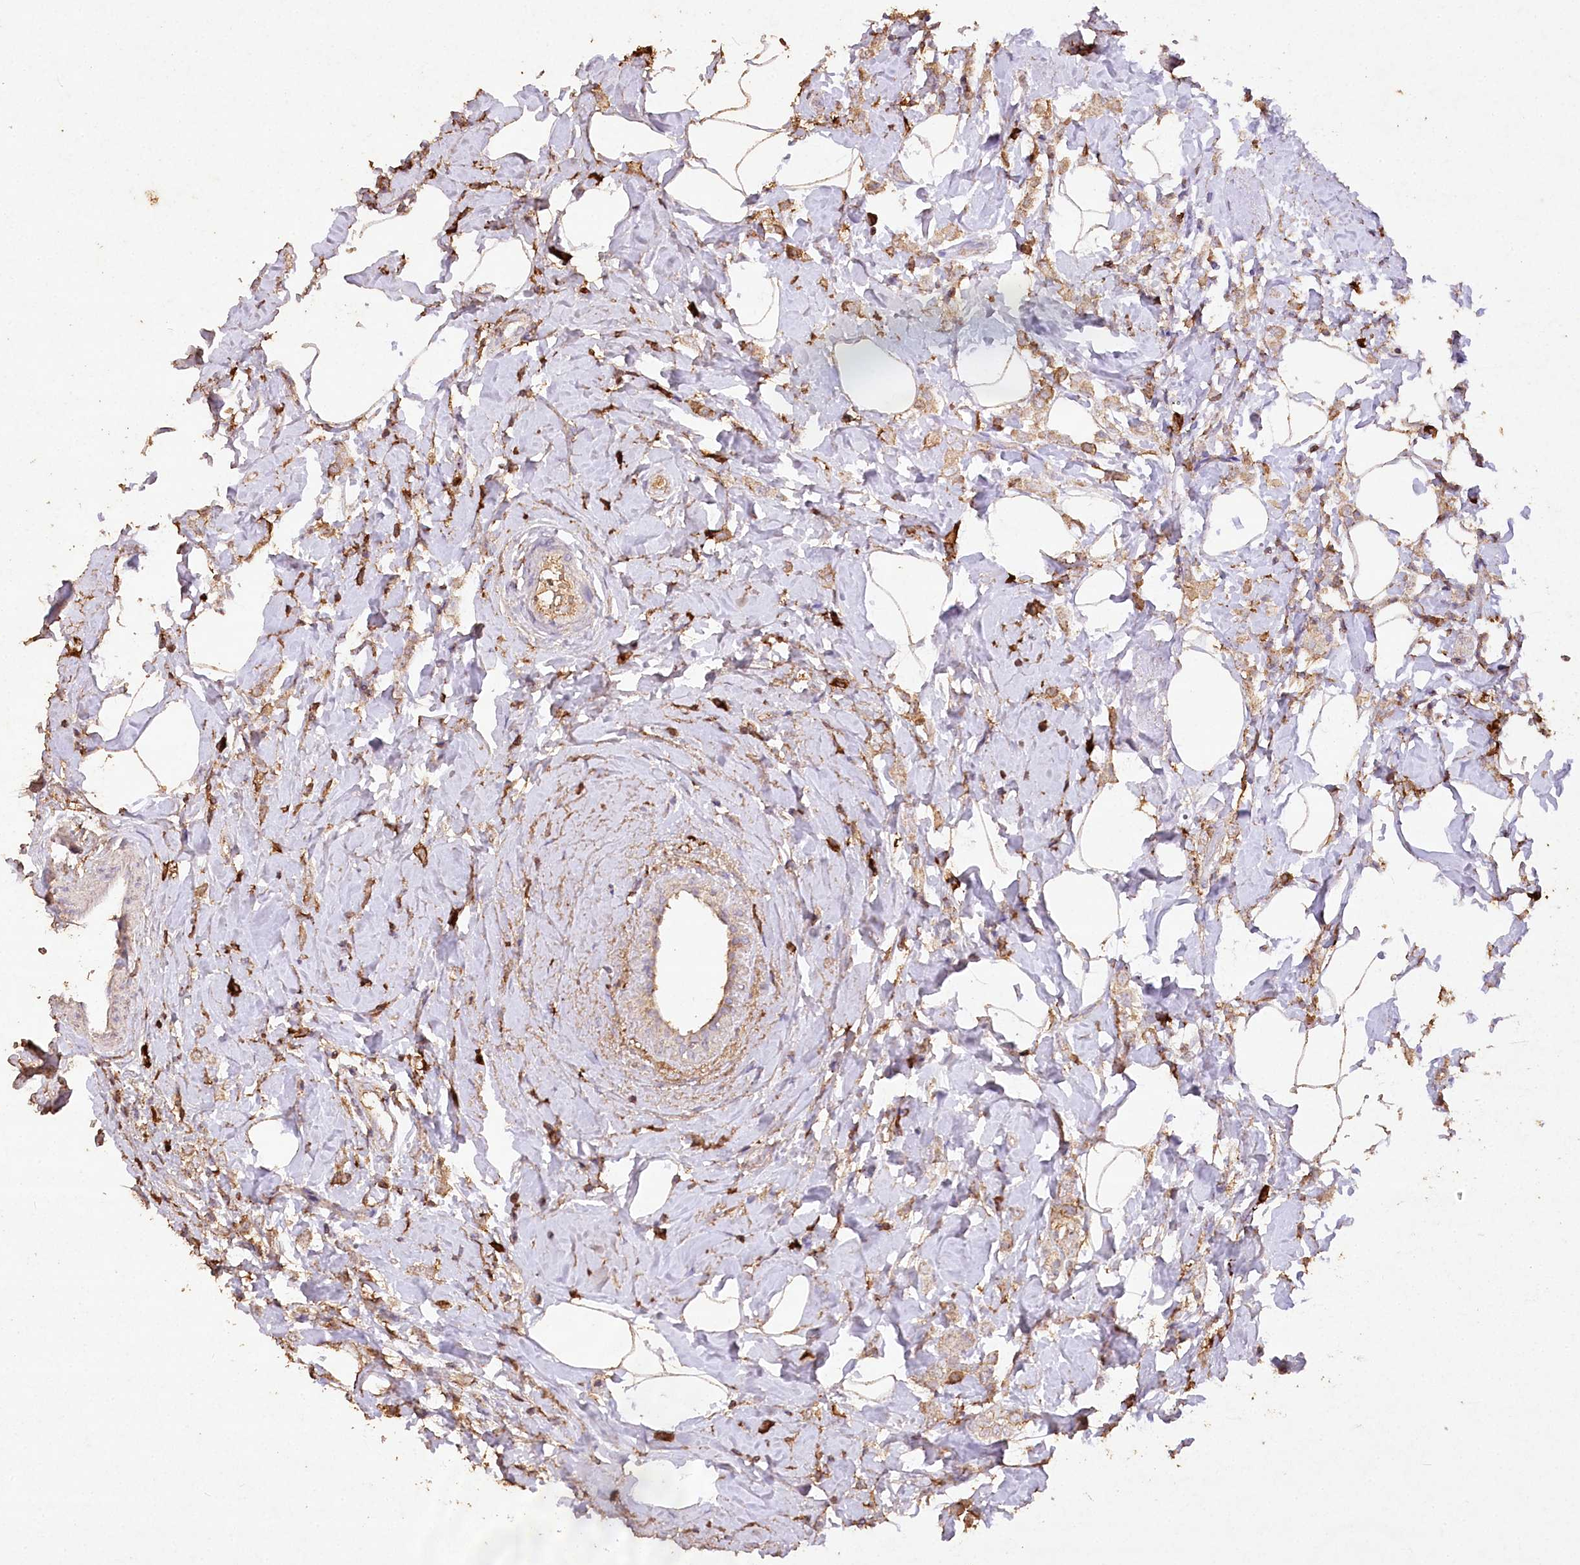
{"staining": {"intensity": "weak", "quantity": ">75%", "location": "cytoplasmic/membranous"}, "tissue": "breast cancer", "cell_type": "Tumor cells", "image_type": "cancer", "snomed": [{"axis": "morphology", "description": "Lobular carcinoma"}, {"axis": "topography", "description": "Breast"}], "caption": "Weak cytoplasmic/membranous expression is identified in about >75% of tumor cells in breast cancer (lobular carcinoma).", "gene": "IREB2", "patient": {"sex": "female", "age": 47}}